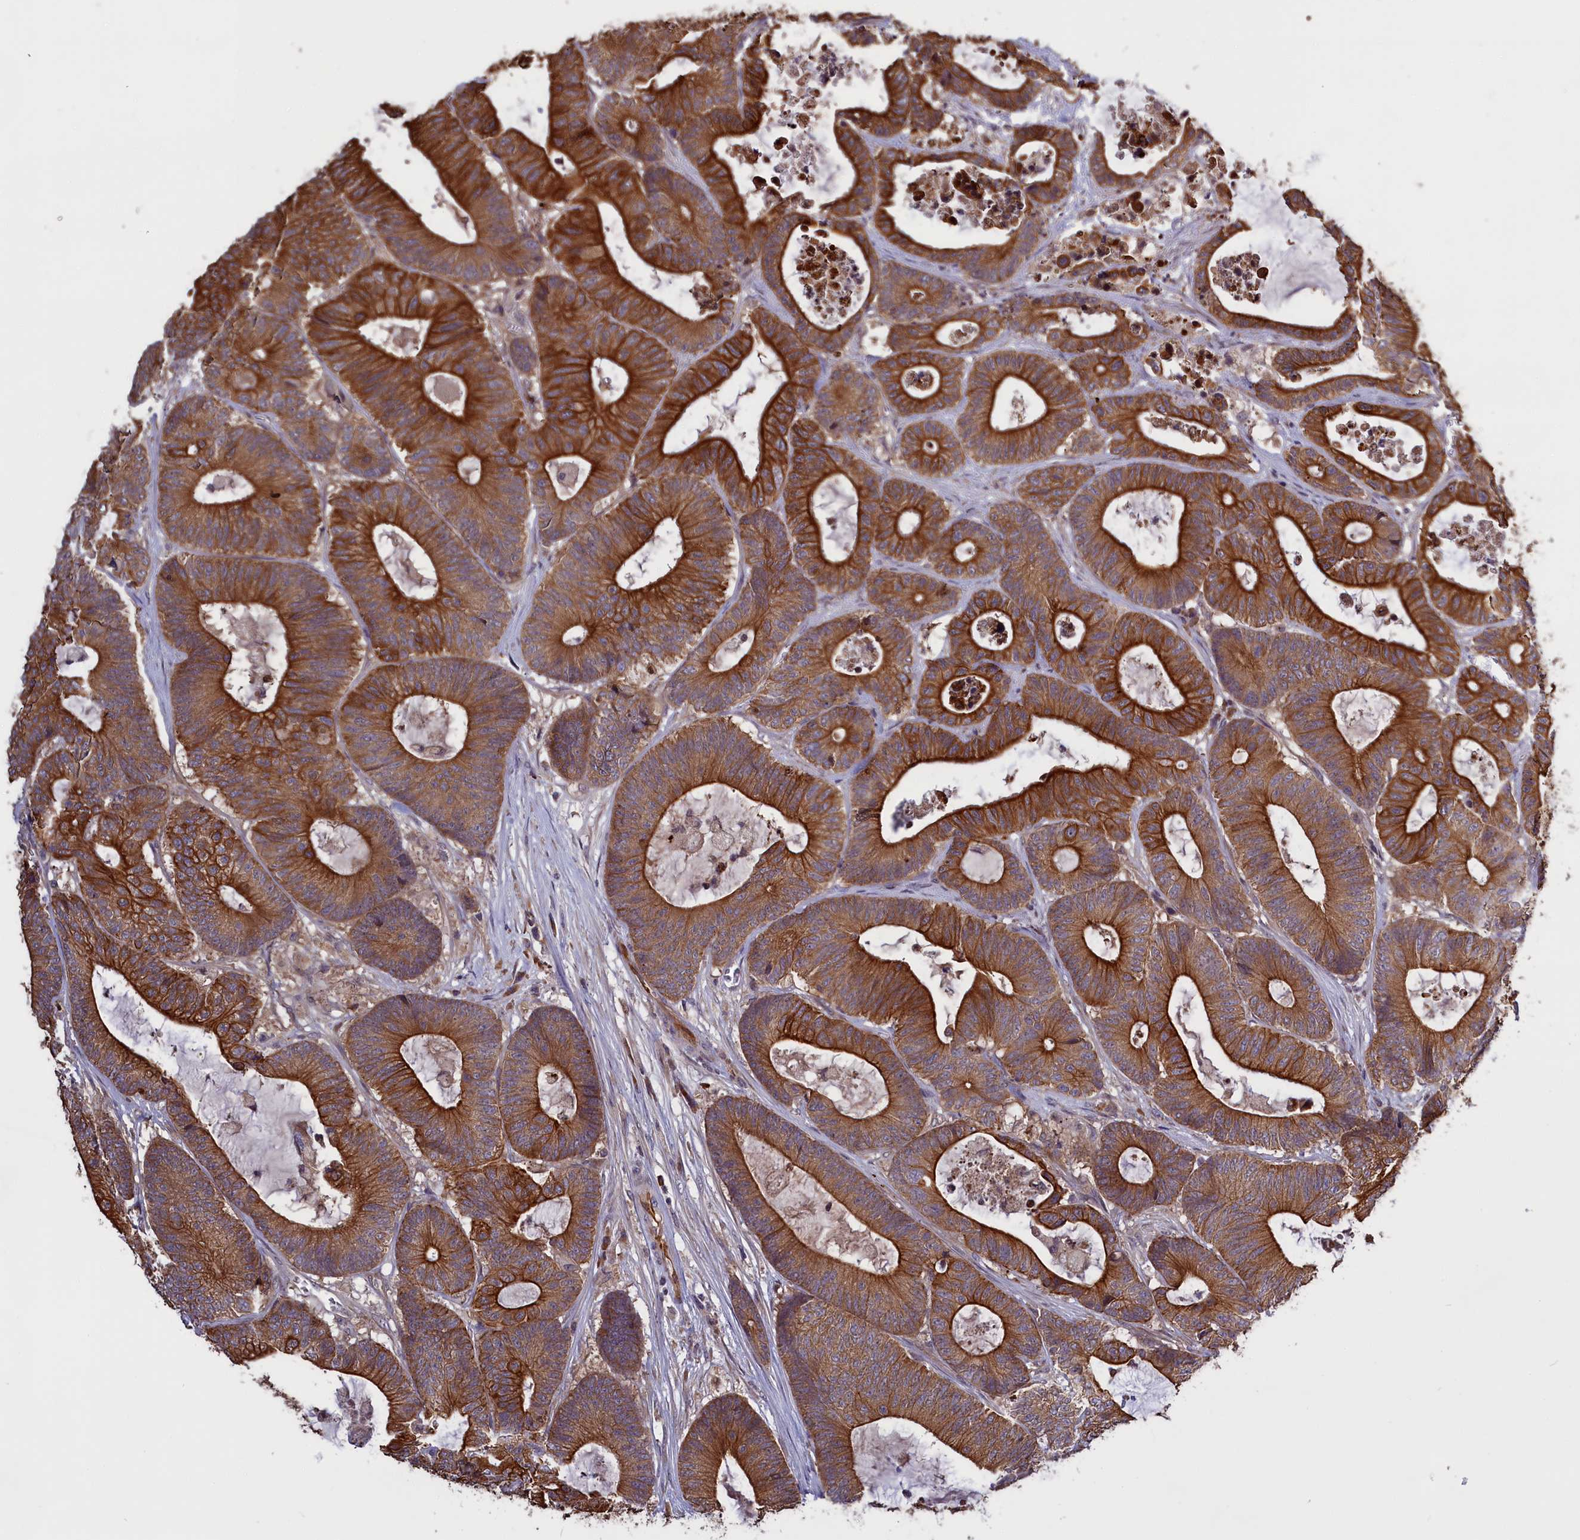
{"staining": {"intensity": "strong", "quantity": ">75%", "location": "cytoplasmic/membranous"}, "tissue": "colorectal cancer", "cell_type": "Tumor cells", "image_type": "cancer", "snomed": [{"axis": "morphology", "description": "Adenocarcinoma, NOS"}, {"axis": "topography", "description": "Colon"}], "caption": "The micrograph demonstrates staining of colorectal cancer, revealing strong cytoplasmic/membranous protein staining (brown color) within tumor cells. The staining is performed using DAB (3,3'-diaminobenzidine) brown chromogen to label protein expression. The nuclei are counter-stained blue using hematoxylin.", "gene": "DENND1B", "patient": {"sex": "female", "age": 84}}